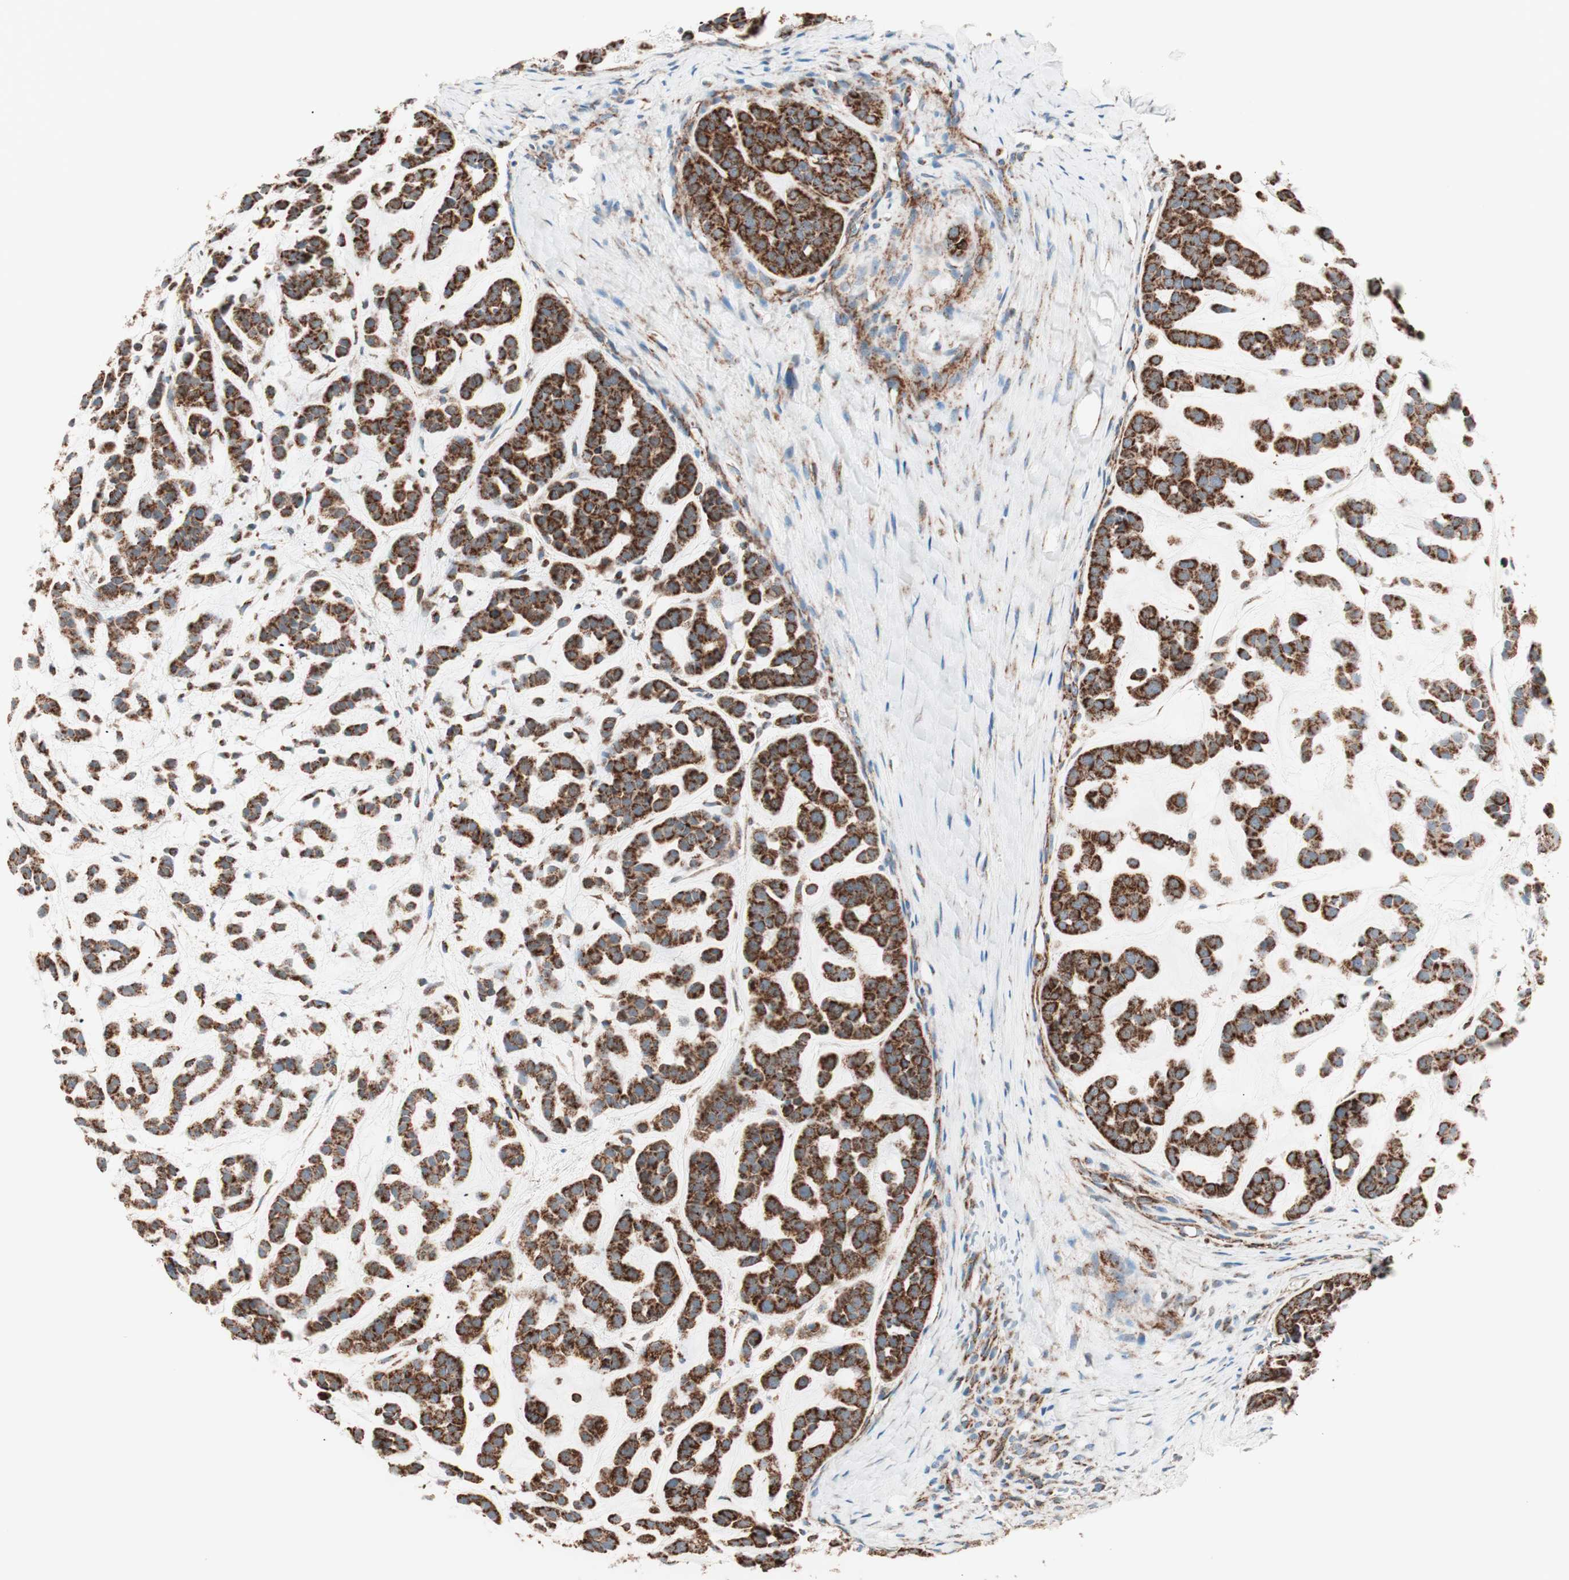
{"staining": {"intensity": "strong", "quantity": ">75%", "location": "cytoplasmic/membranous"}, "tissue": "head and neck cancer", "cell_type": "Tumor cells", "image_type": "cancer", "snomed": [{"axis": "morphology", "description": "Adenocarcinoma, NOS"}, {"axis": "morphology", "description": "Adenoma, NOS"}, {"axis": "topography", "description": "Head-Neck"}], "caption": "Strong cytoplasmic/membranous expression is identified in about >75% of tumor cells in head and neck cancer (adenocarcinoma). The staining is performed using DAB (3,3'-diaminobenzidine) brown chromogen to label protein expression. The nuclei are counter-stained blue using hematoxylin.", "gene": "TOMM22", "patient": {"sex": "female", "age": 55}}